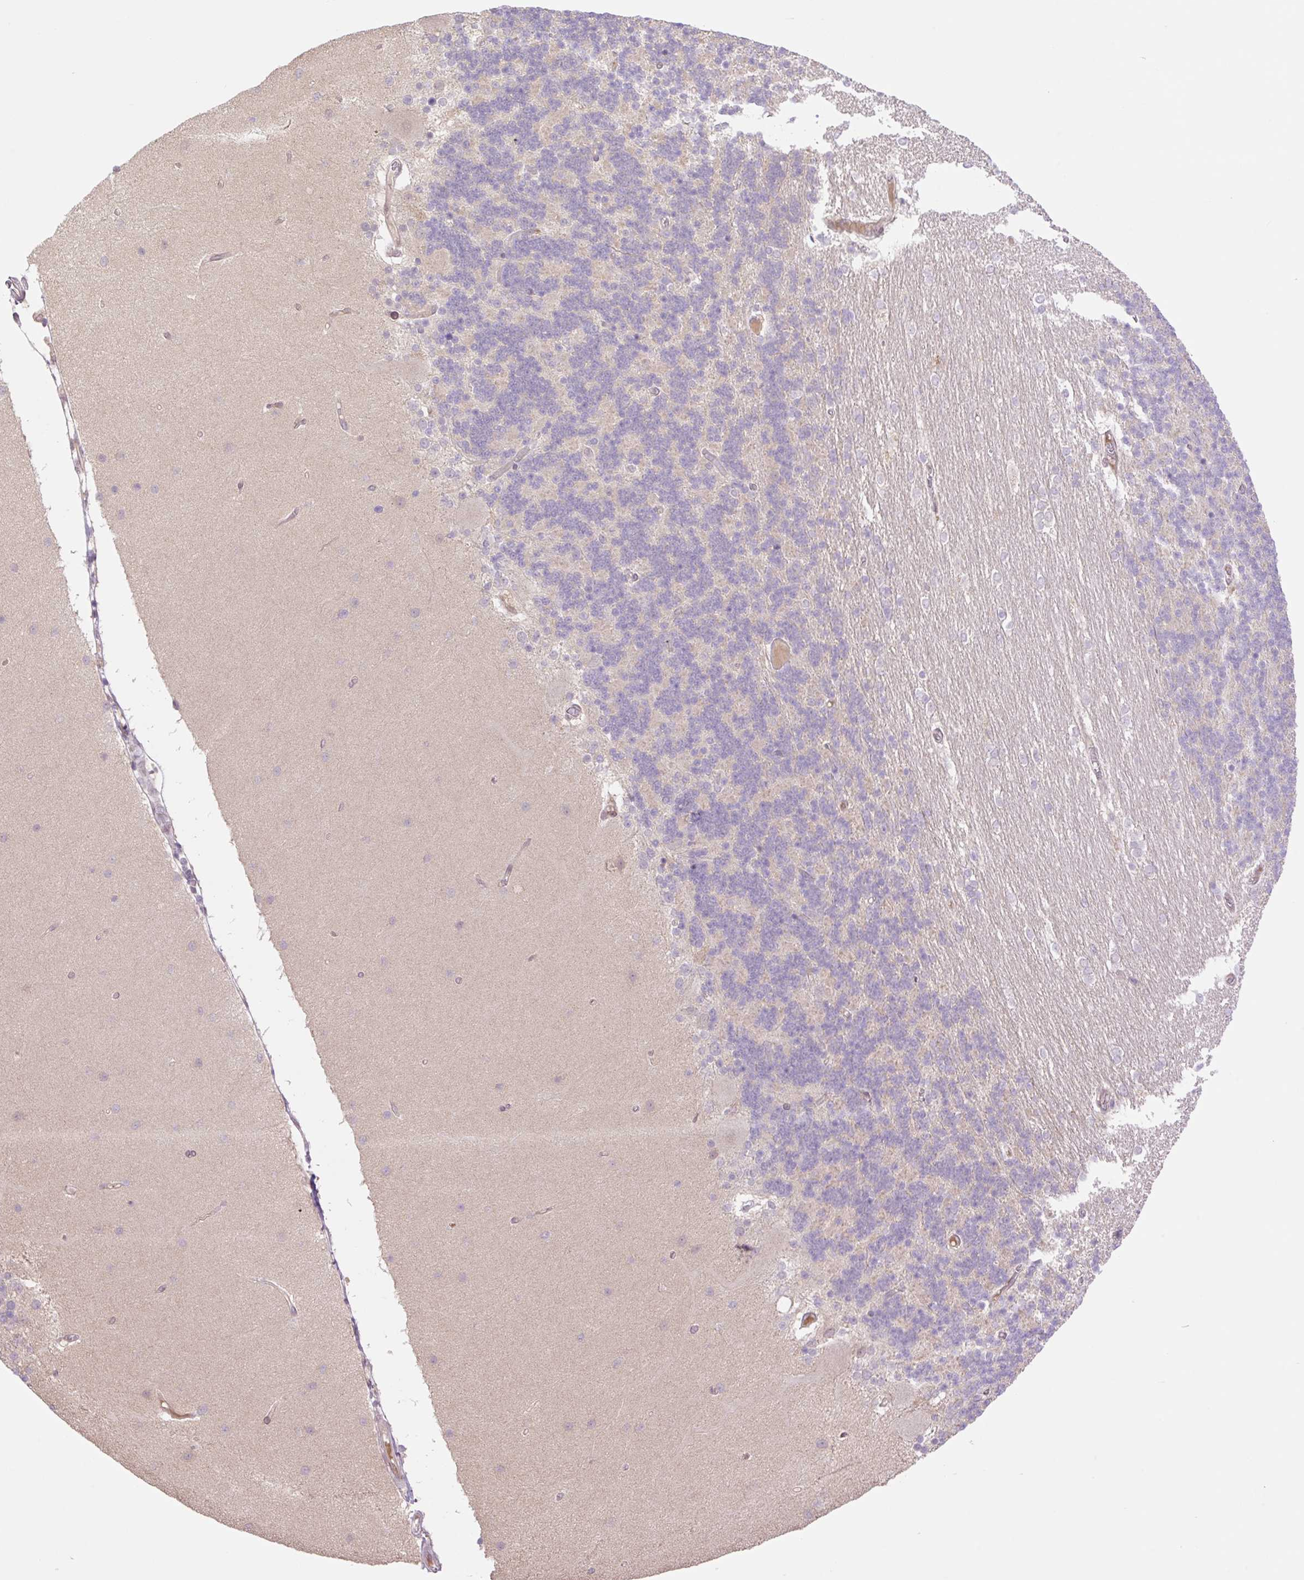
{"staining": {"intensity": "weak", "quantity": "25%-75%", "location": "cytoplasmic/membranous"}, "tissue": "cerebellum", "cell_type": "Cells in granular layer", "image_type": "normal", "snomed": [{"axis": "morphology", "description": "Normal tissue, NOS"}, {"axis": "topography", "description": "Cerebellum"}], "caption": "DAB (3,3'-diaminobenzidine) immunohistochemical staining of unremarkable cerebellum demonstrates weak cytoplasmic/membranous protein expression in about 25%-75% of cells in granular layer. The staining was performed using DAB (3,3'-diaminobenzidine), with brown indicating positive protein expression. Nuclei are stained blue with hematoxylin.", "gene": "VPS25", "patient": {"sex": "female", "age": 54}}